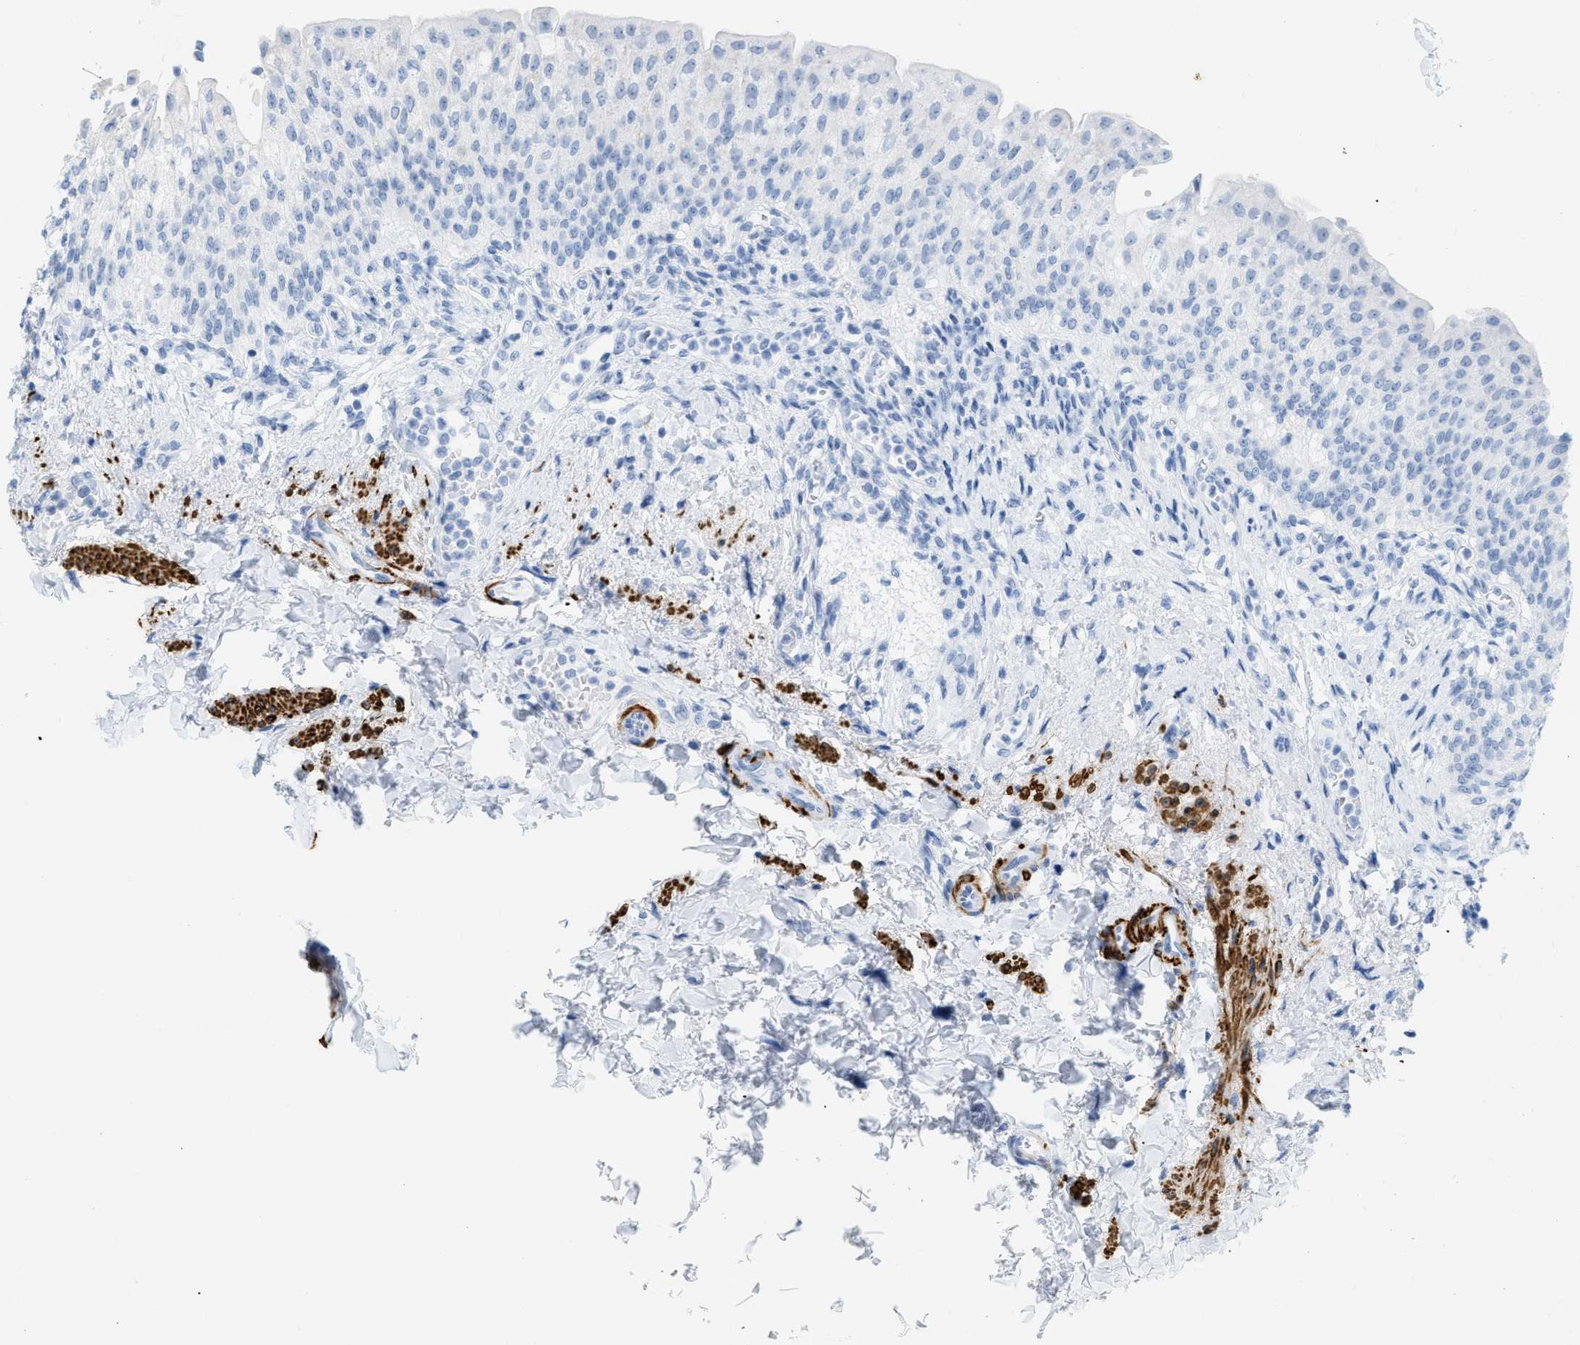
{"staining": {"intensity": "negative", "quantity": "none", "location": "none"}, "tissue": "urinary bladder", "cell_type": "Urothelial cells", "image_type": "normal", "snomed": [{"axis": "morphology", "description": "Normal tissue, NOS"}, {"axis": "topography", "description": "Urinary bladder"}], "caption": "Image shows no significant protein positivity in urothelial cells of unremarkable urinary bladder.", "gene": "DES", "patient": {"sex": "female", "age": 60}}